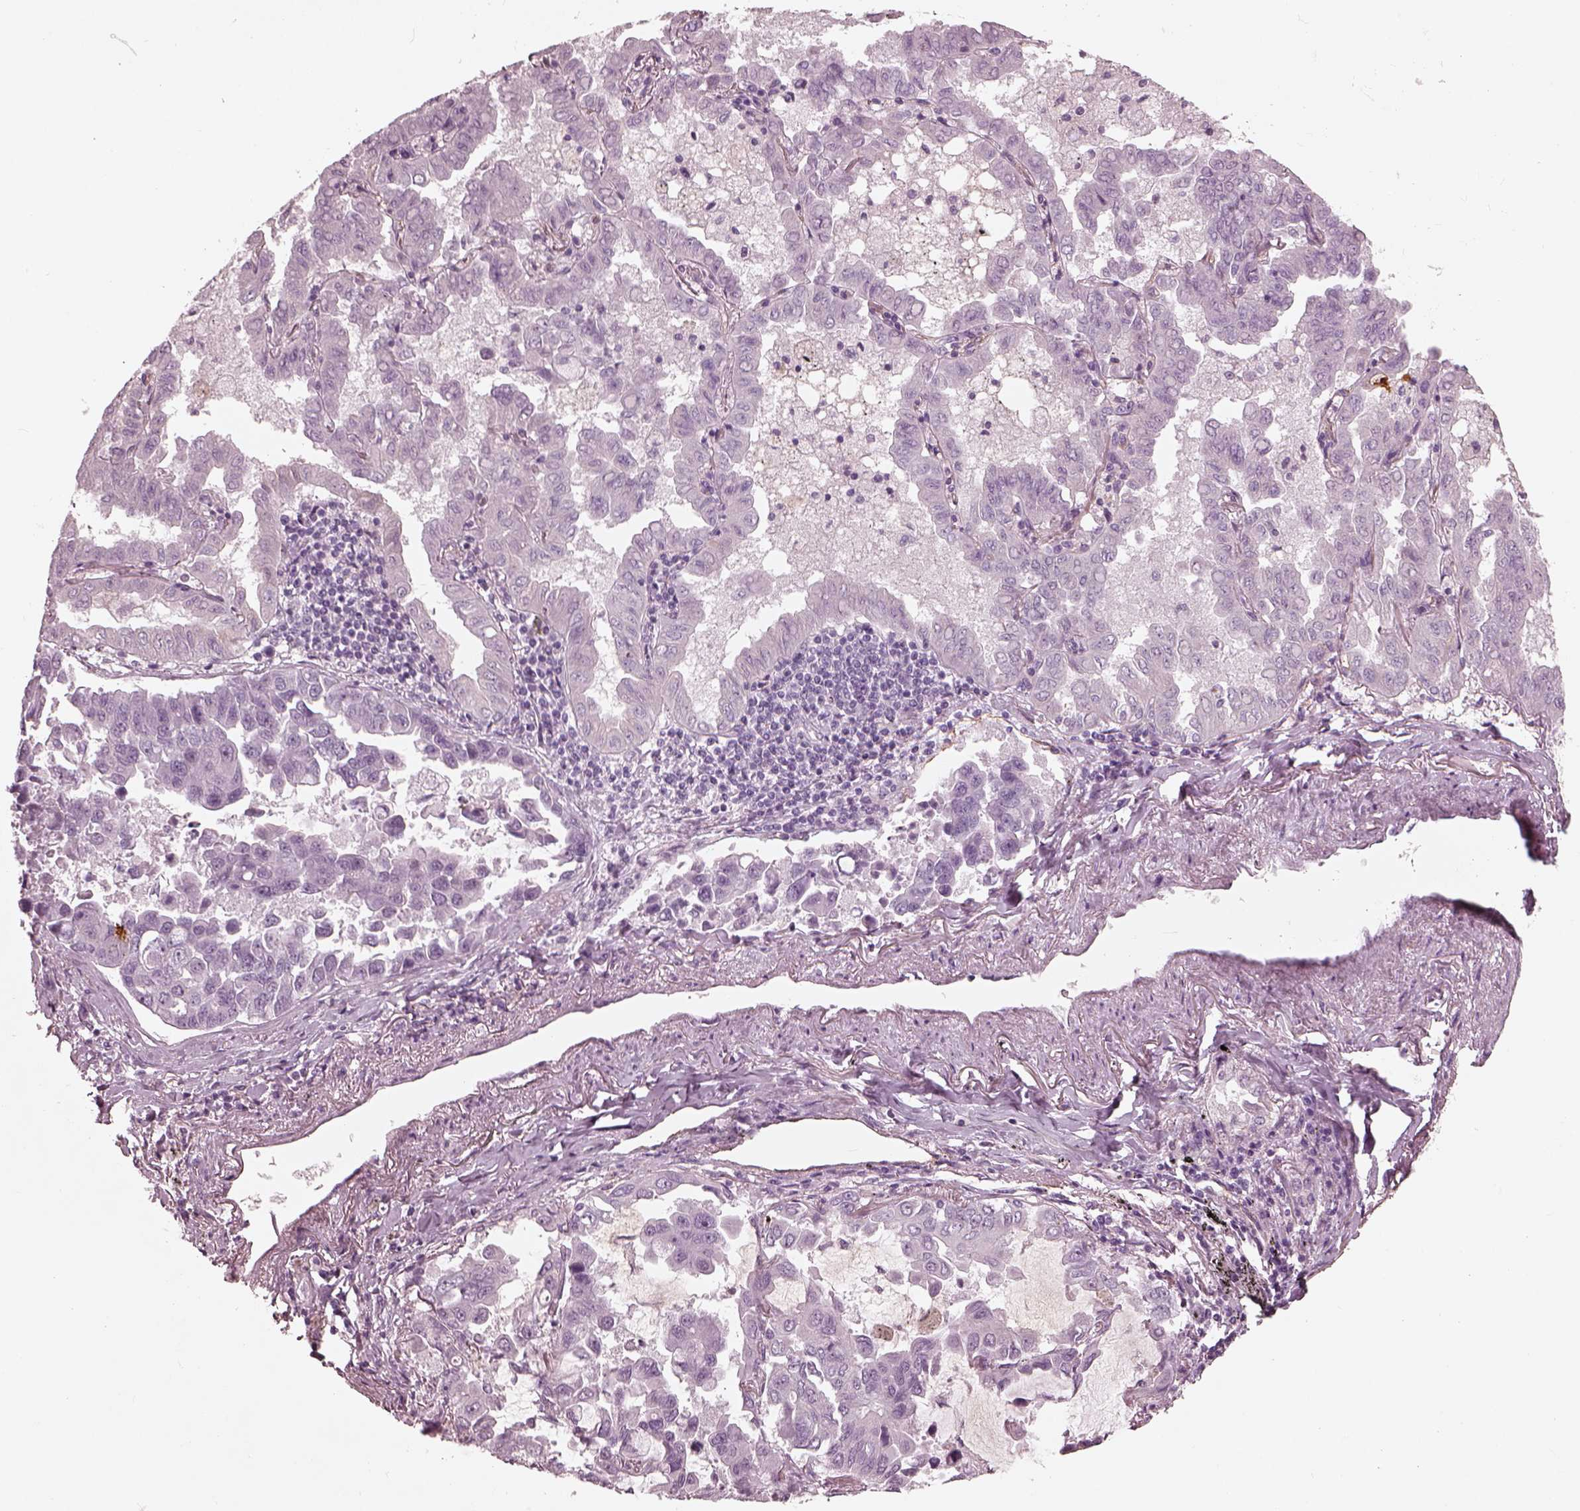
{"staining": {"intensity": "negative", "quantity": "none", "location": "none"}, "tissue": "lung cancer", "cell_type": "Tumor cells", "image_type": "cancer", "snomed": [{"axis": "morphology", "description": "Adenocarcinoma, NOS"}, {"axis": "topography", "description": "Lung"}], "caption": "Tumor cells show no significant protein positivity in lung cancer.", "gene": "EIF4E1B", "patient": {"sex": "male", "age": 64}}